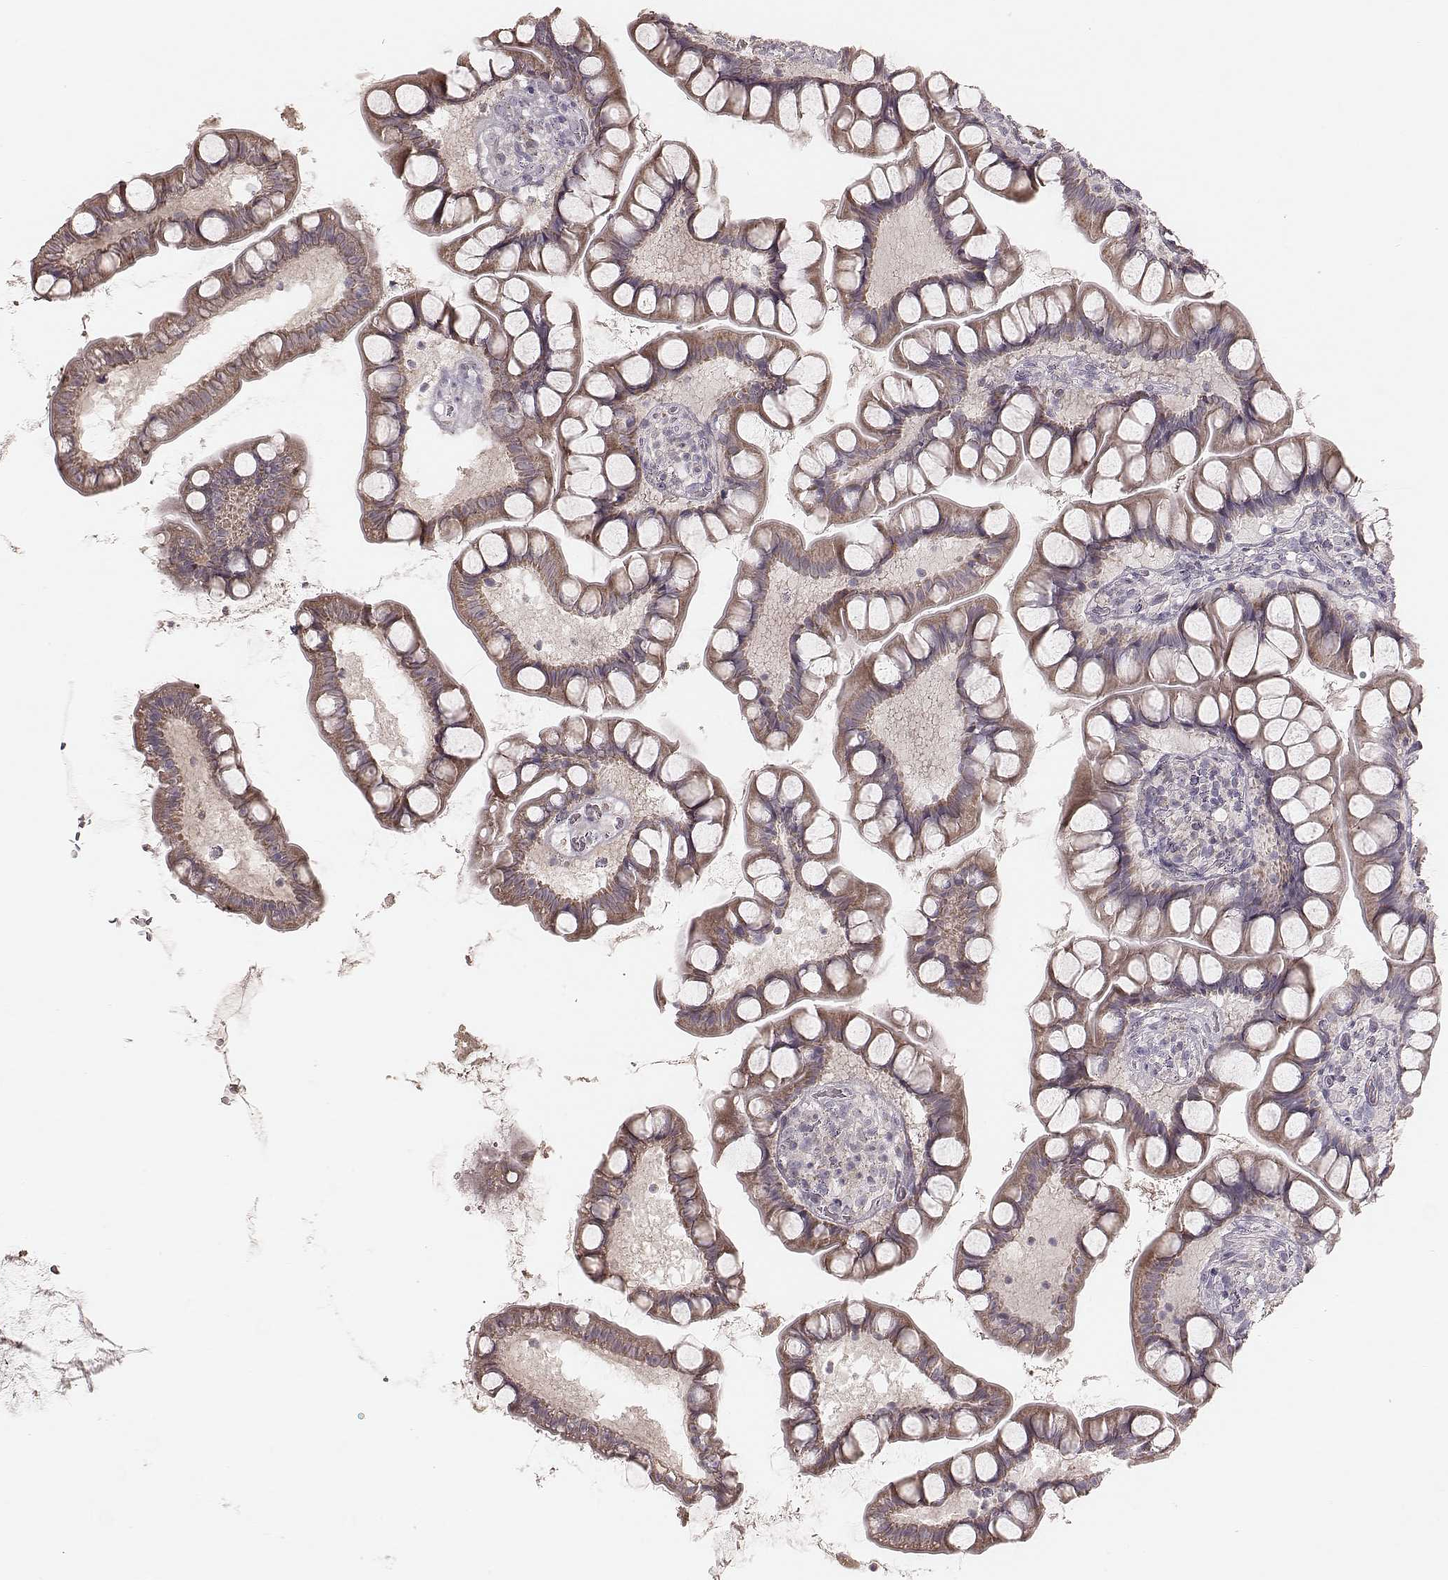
{"staining": {"intensity": "moderate", "quantity": ">75%", "location": "cytoplasmic/membranous"}, "tissue": "small intestine", "cell_type": "Glandular cells", "image_type": "normal", "snomed": [{"axis": "morphology", "description": "Normal tissue, NOS"}, {"axis": "topography", "description": "Small intestine"}], "caption": "Protein expression analysis of normal human small intestine reveals moderate cytoplasmic/membranous staining in about >75% of glandular cells. The staining was performed using DAB to visualize the protein expression in brown, while the nuclei were stained in blue with hematoxylin (Magnification: 20x).", "gene": "MRPS27", "patient": {"sex": "male", "age": 70}}